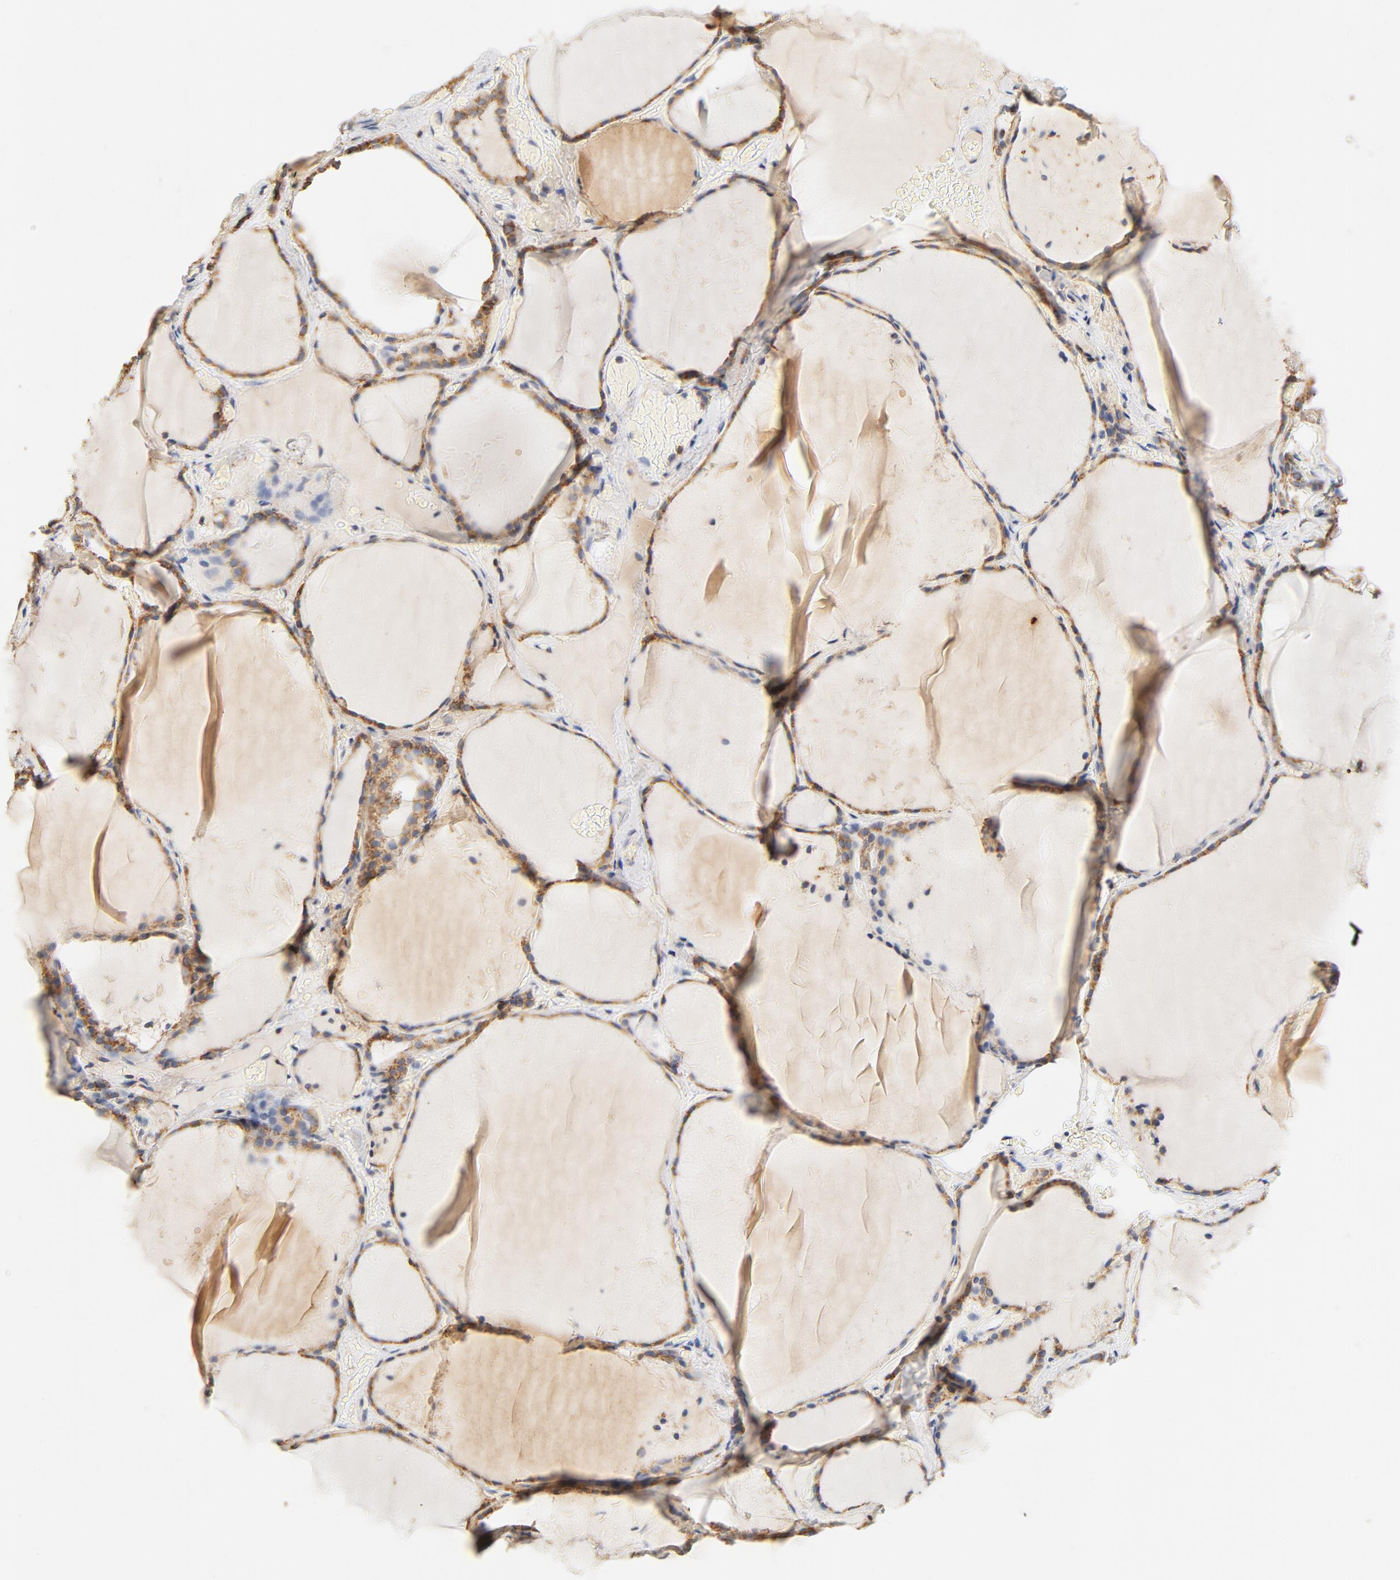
{"staining": {"intensity": "moderate", "quantity": ">75%", "location": "cytoplasmic/membranous"}, "tissue": "thyroid gland", "cell_type": "Glandular cells", "image_type": "normal", "snomed": [{"axis": "morphology", "description": "Normal tissue, NOS"}, {"axis": "topography", "description": "Thyroid gland"}], "caption": "Immunohistochemistry of normal human thyroid gland displays medium levels of moderate cytoplasmic/membranous expression in approximately >75% of glandular cells. Nuclei are stained in blue.", "gene": "COX4I1", "patient": {"sex": "female", "age": 22}}